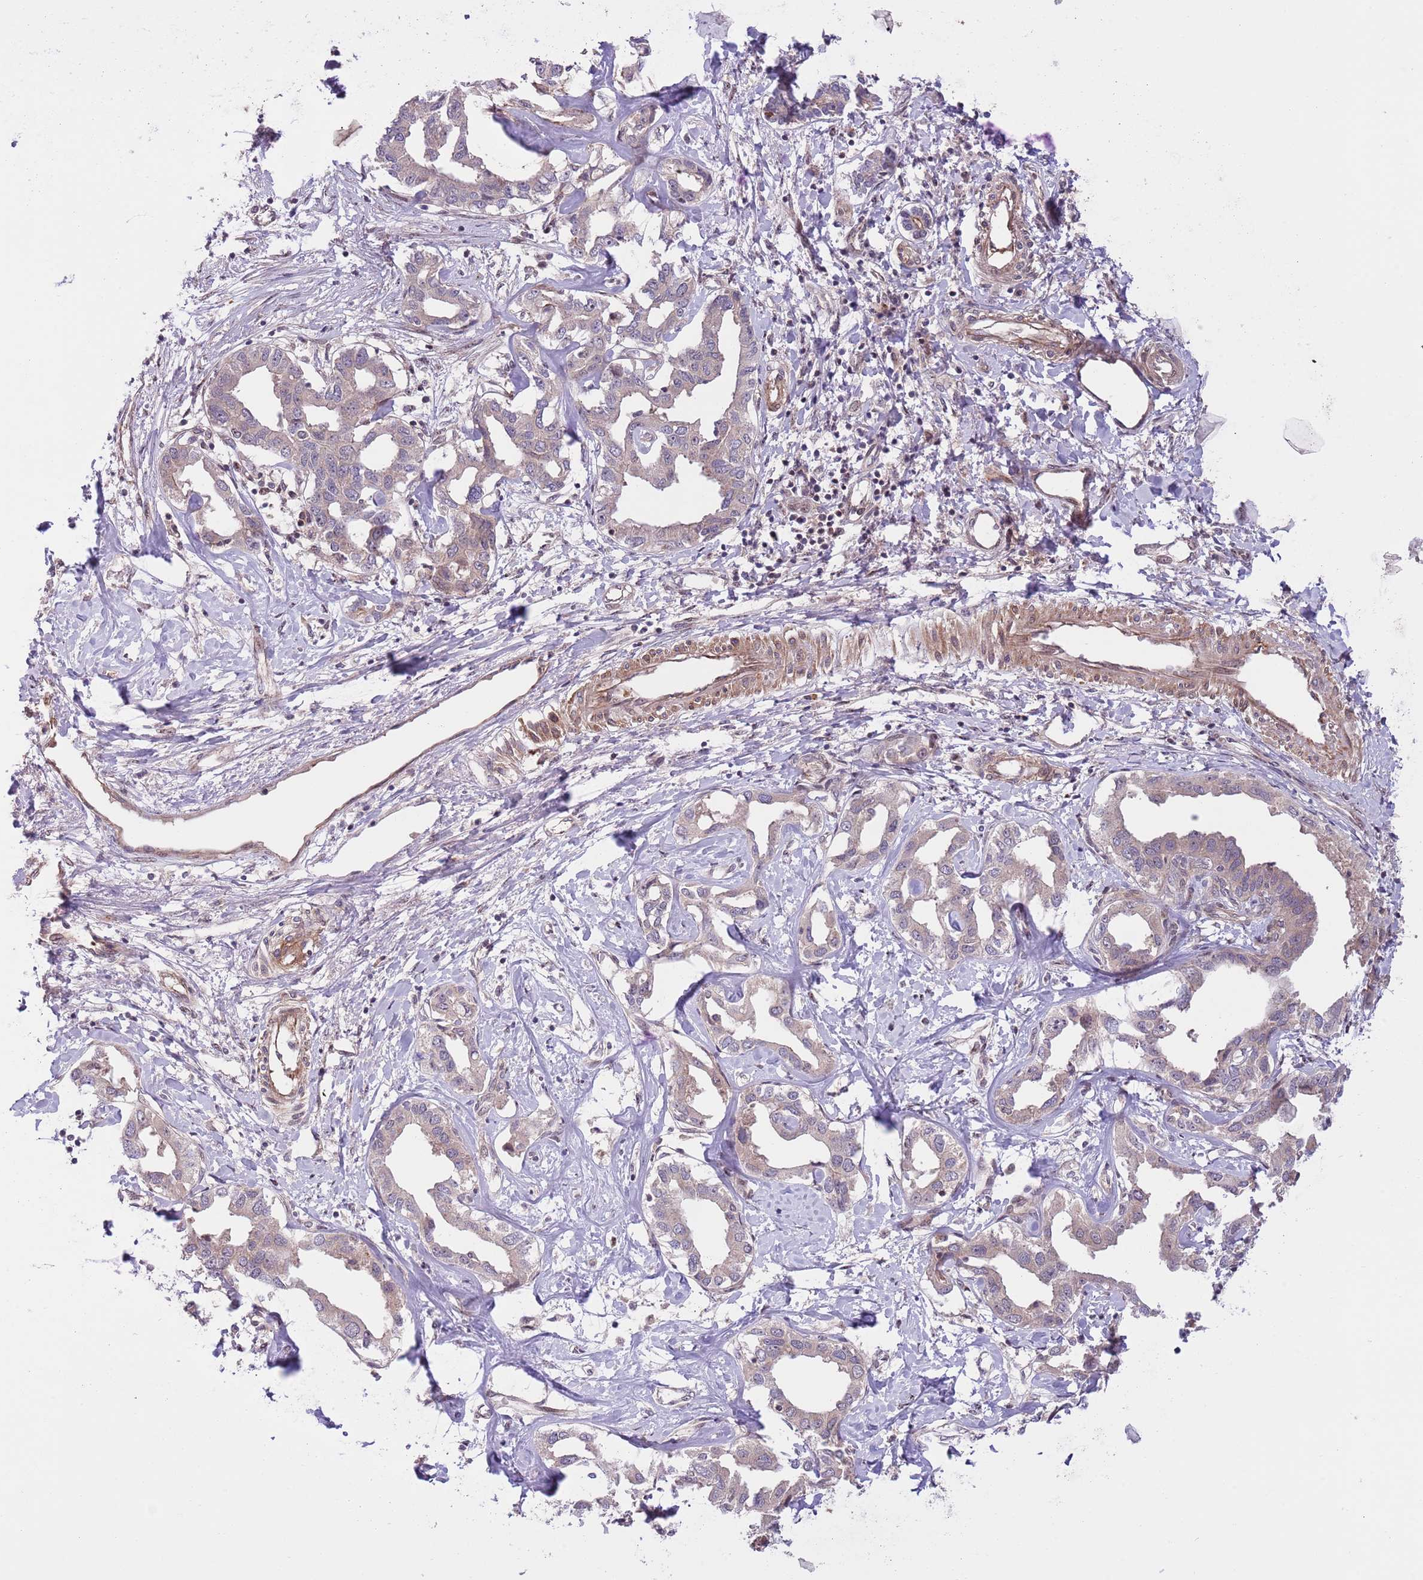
{"staining": {"intensity": "negative", "quantity": "none", "location": "none"}, "tissue": "liver cancer", "cell_type": "Tumor cells", "image_type": "cancer", "snomed": [{"axis": "morphology", "description": "Cholangiocarcinoma"}, {"axis": "topography", "description": "Liver"}], "caption": "The histopathology image exhibits no significant staining in tumor cells of cholangiocarcinoma (liver). The staining is performed using DAB (3,3'-diaminobenzidine) brown chromogen with nuclei counter-stained in using hematoxylin.", "gene": "PRR16", "patient": {"sex": "male", "age": 59}}